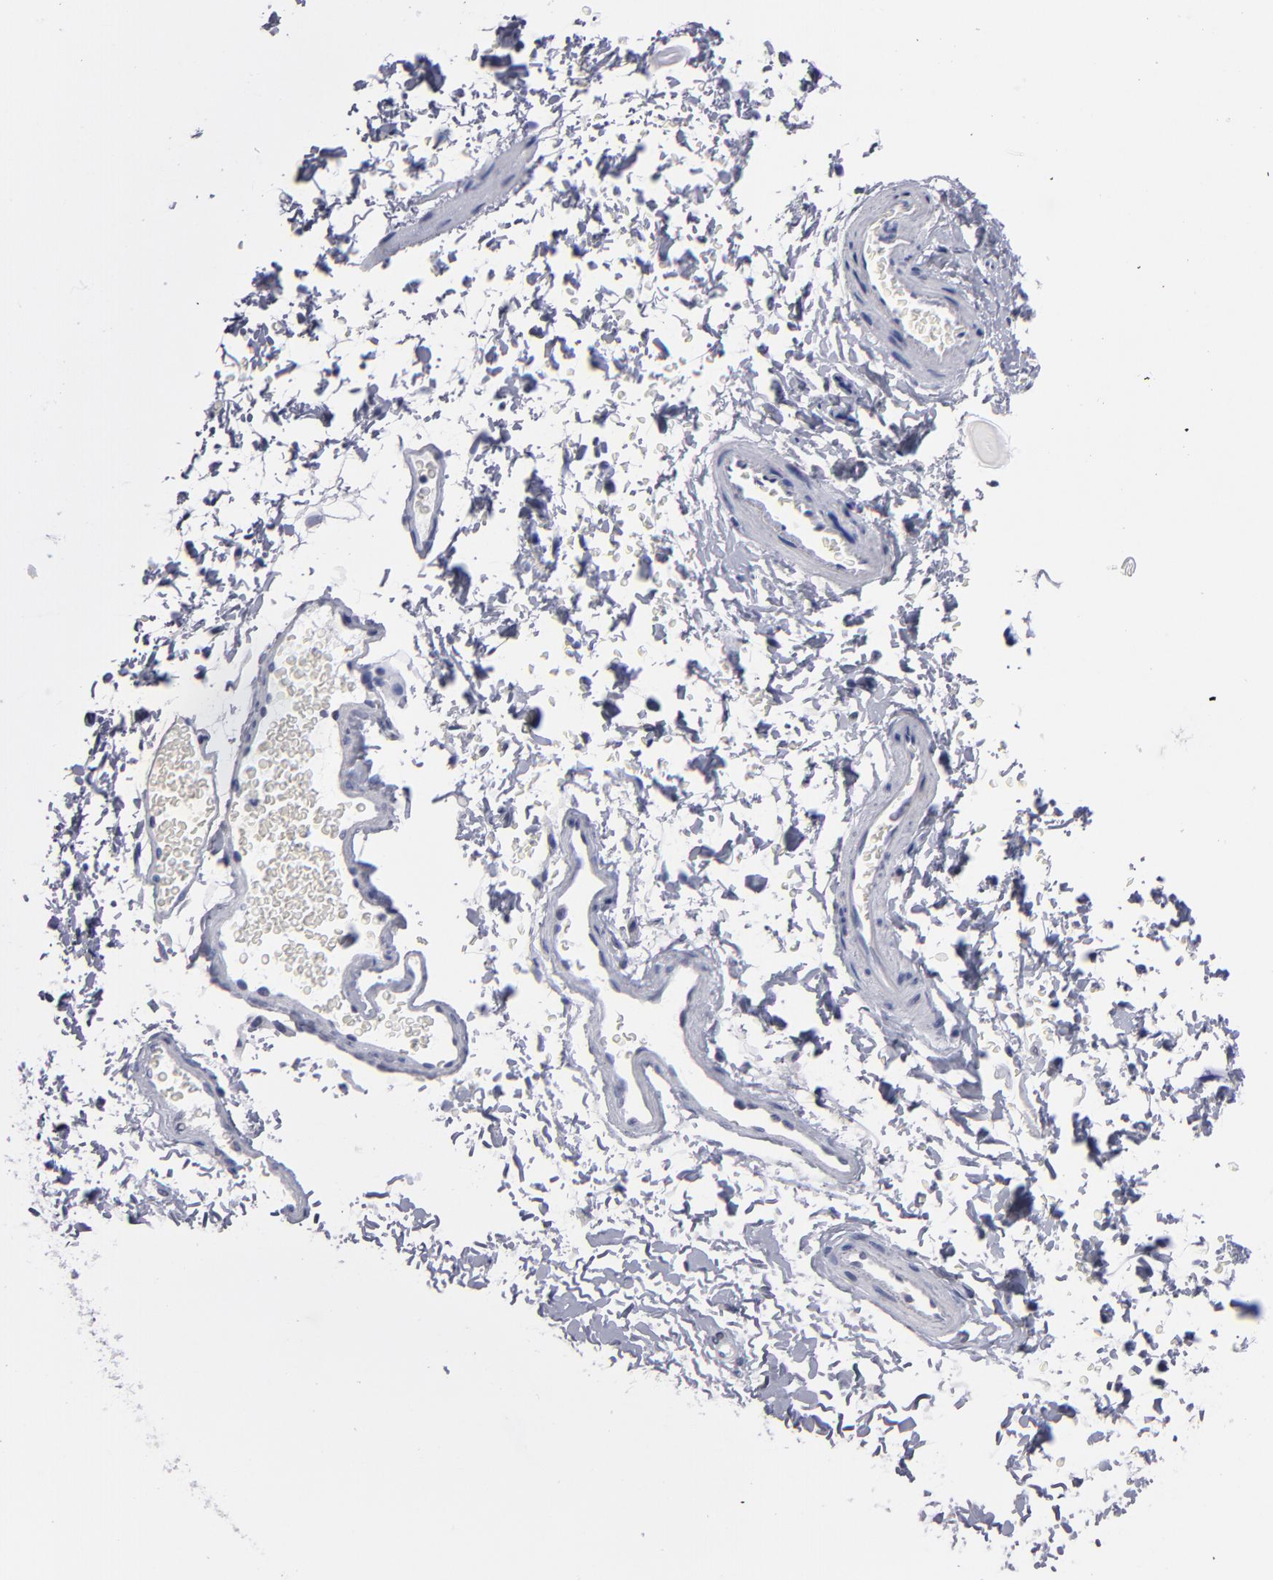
{"staining": {"intensity": "negative", "quantity": "none", "location": "none"}, "tissue": "esophagus", "cell_type": "Squamous epithelial cells", "image_type": "normal", "snomed": [{"axis": "morphology", "description": "Normal tissue, NOS"}, {"axis": "topography", "description": "Esophagus"}], "caption": "Squamous epithelial cells are negative for protein expression in benign human esophagus. (Brightfield microscopy of DAB (3,3'-diaminobenzidine) IHC at high magnification).", "gene": "TEX11", "patient": {"sex": "female", "age": 61}}